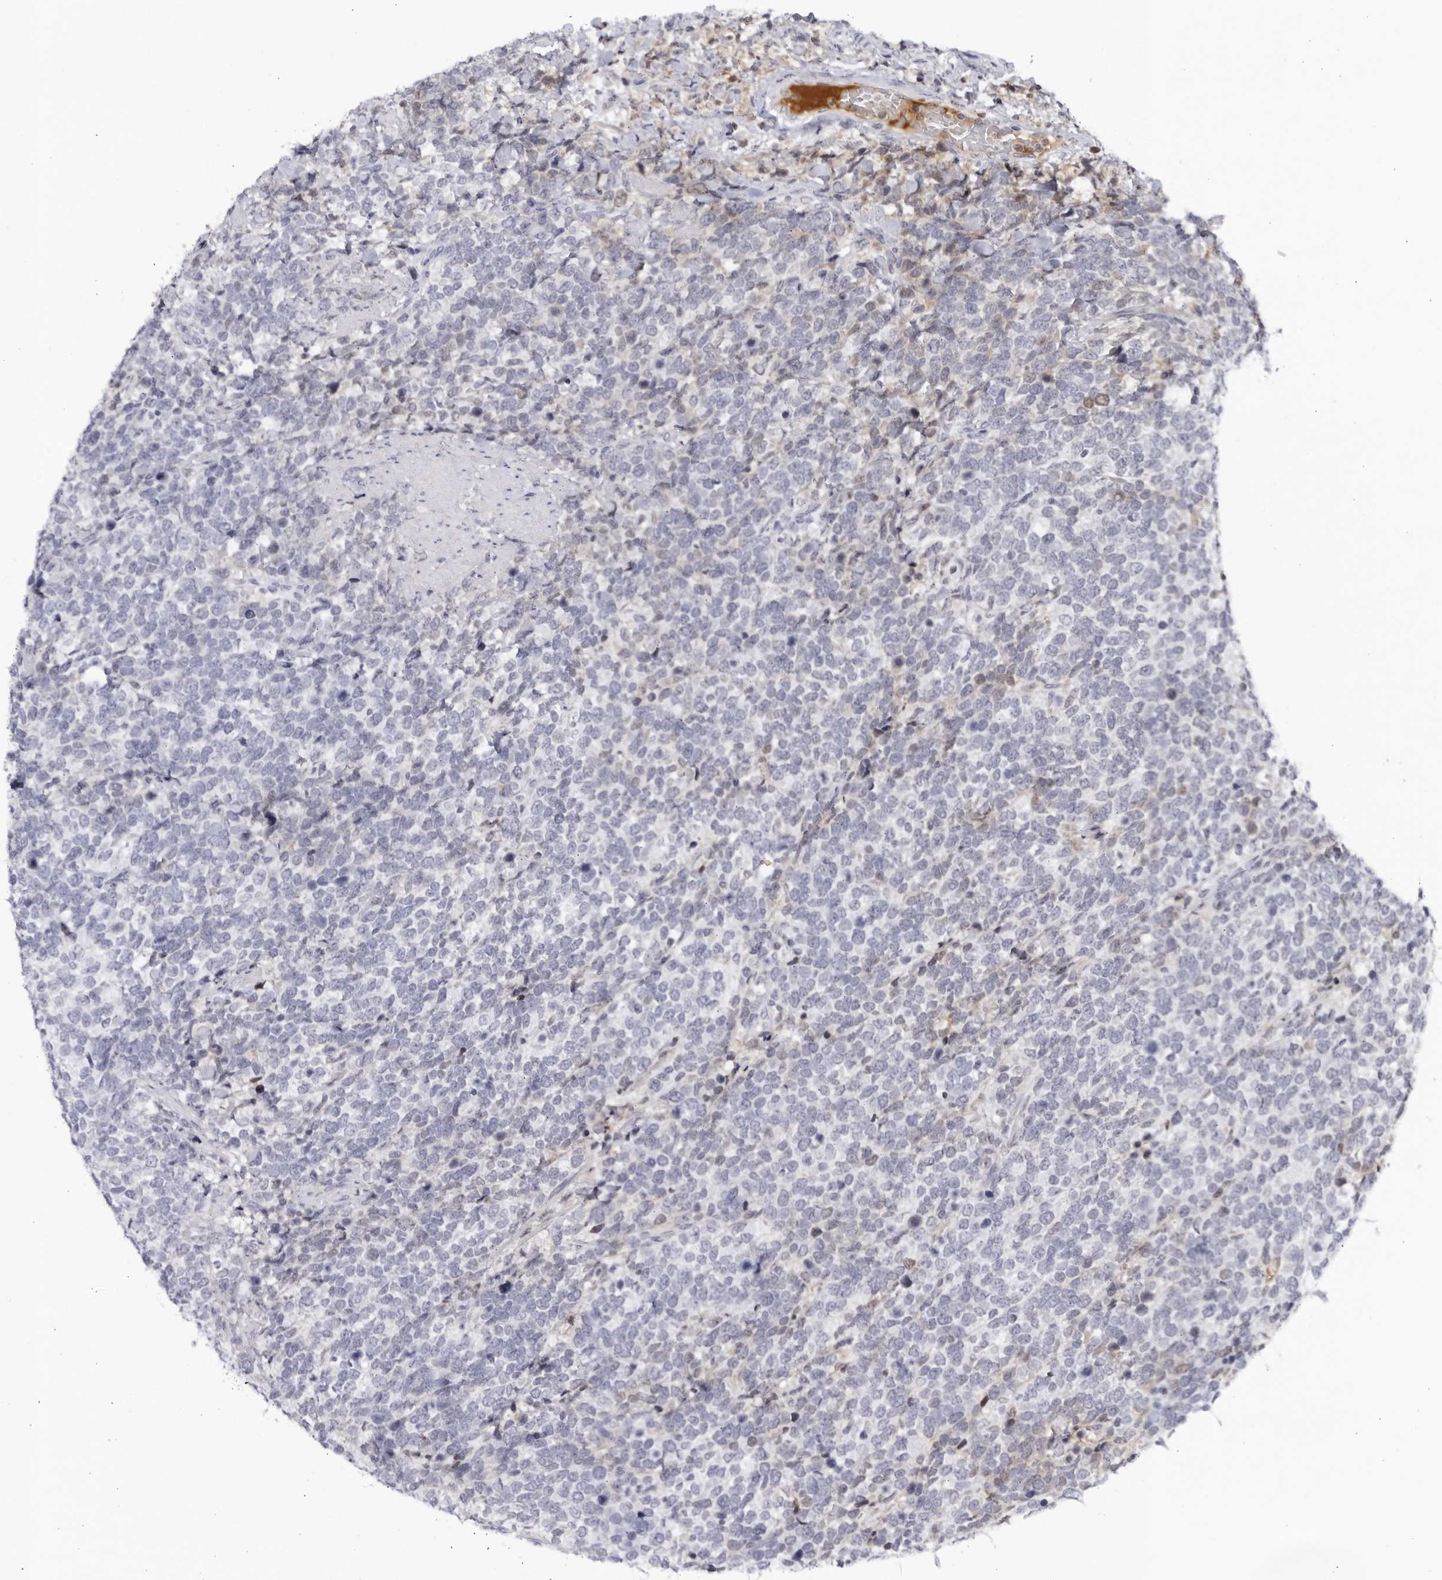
{"staining": {"intensity": "negative", "quantity": "none", "location": "none"}, "tissue": "urothelial cancer", "cell_type": "Tumor cells", "image_type": "cancer", "snomed": [{"axis": "morphology", "description": "Urothelial carcinoma, High grade"}, {"axis": "topography", "description": "Urinary bladder"}], "caption": "Urothelial cancer stained for a protein using IHC displays no staining tumor cells.", "gene": "CNBD1", "patient": {"sex": "female", "age": 82}}